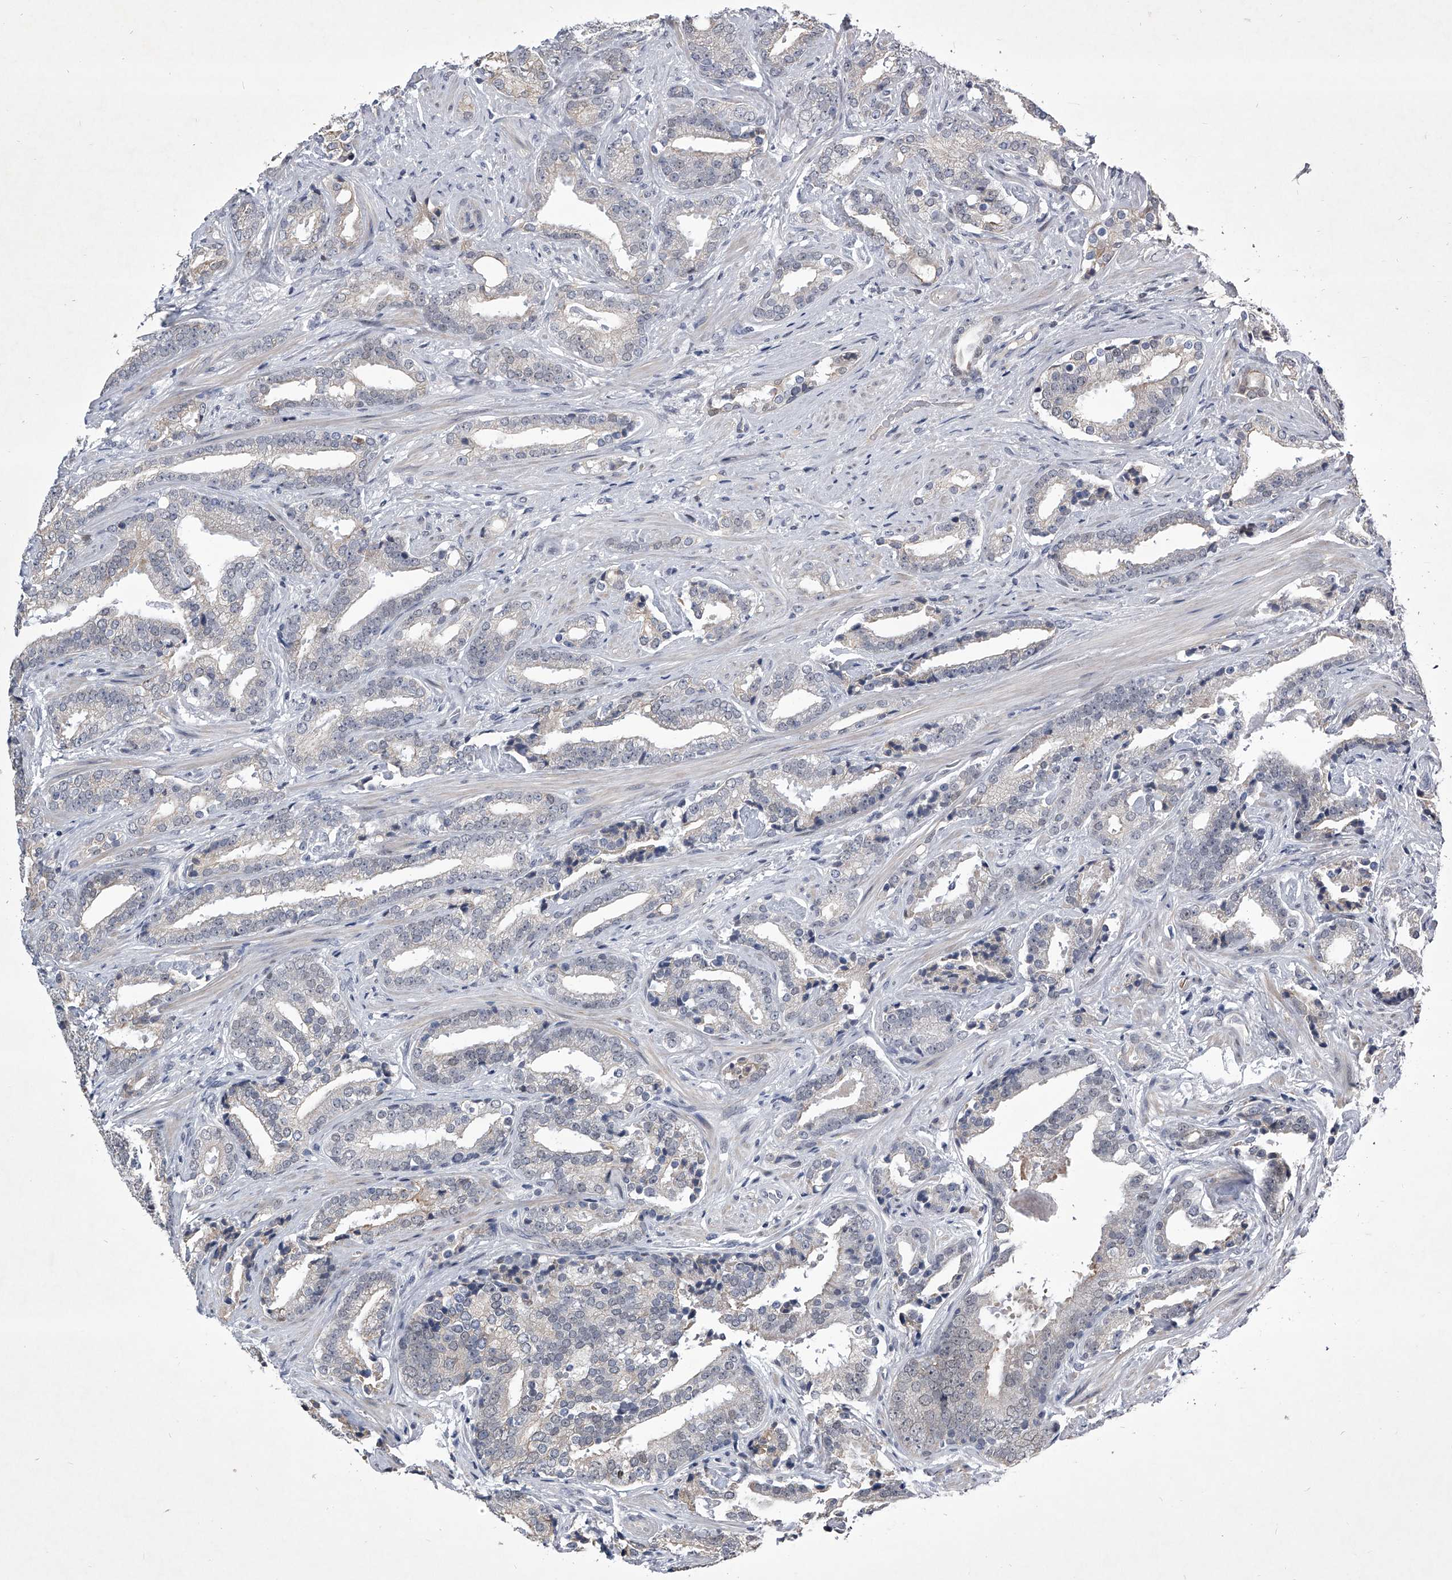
{"staining": {"intensity": "negative", "quantity": "none", "location": "none"}, "tissue": "prostate cancer", "cell_type": "Tumor cells", "image_type": "cancer", "snomed": [{"axis": "morphology", "description": "Adenocarcinoma, Low grade"}, {"axis": "topography", "description": "Prostate"}], "caption": "Human prostate adenocarcinoma (low-grade) stained for a protein using immunohistochemistry exhibits no positivity in tumor cells.", "gene": "ZNF76", "patient": {"sex": "male", "age": 67}}